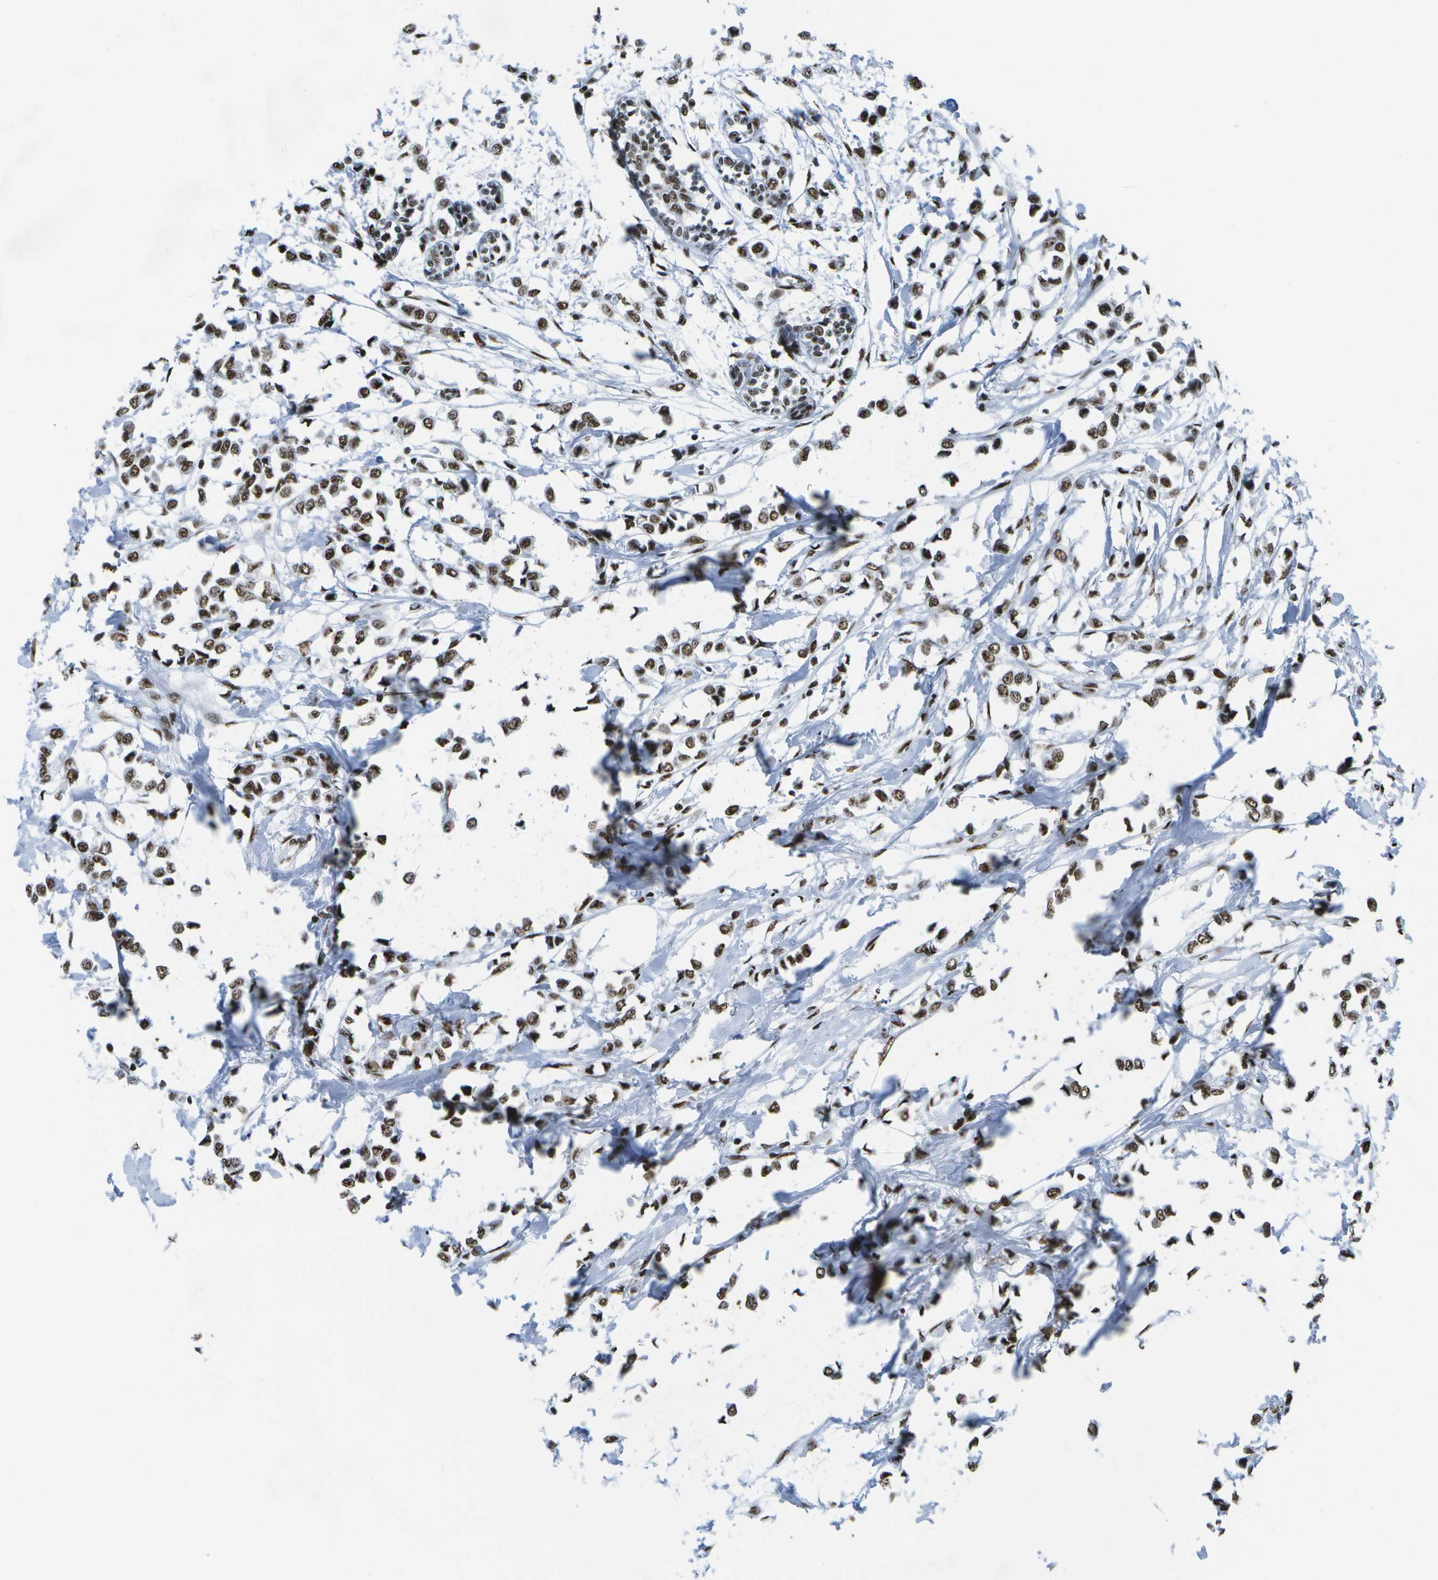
{"staining": {"intensity": "strong", "quantity": ">75%", "location": "nuclear"}, "tissue": "breast cancer", "cell_type": "Tumor cells", "image_type": "cancer", "snomed": [{"axis": "morphology", "description": "Lobular carcinoma"}, {"axis": "topography", "description": "Breast"}], "caption": "High-power microscopy captured an immunohistochemistry (IHC) micrograph of lobular carcinoma (breast), revealing strong nuclear positivity in about >75% of tumor cells.", "gene": "NSRP1", "patient": {"sex": "female", "age": 51}}